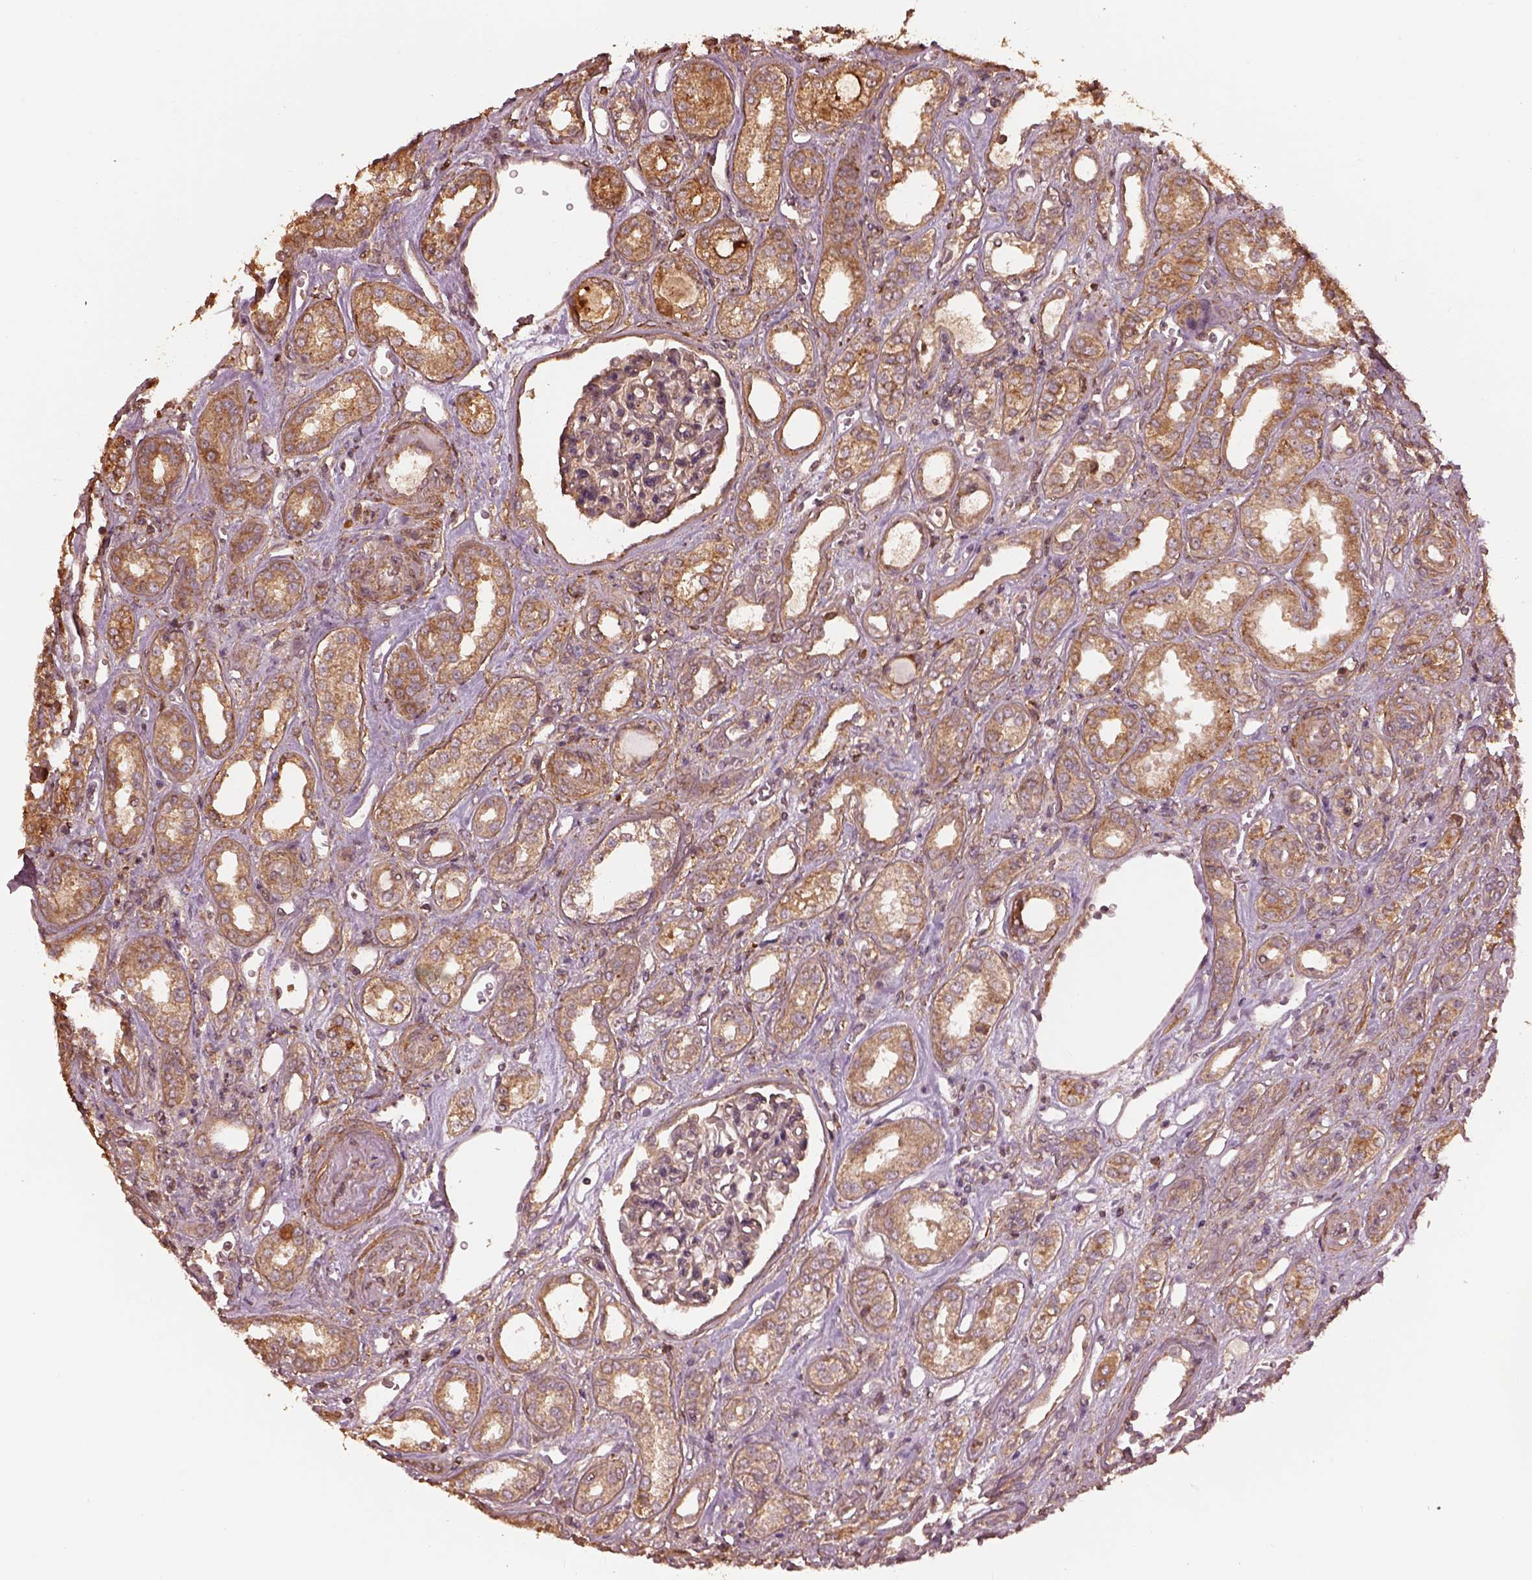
{"staining": {"intensity": "moderate", "quantity": "25%-75%", "location": "cytoplasmic/membranous"}, "tissue": "renal cancer", "cell_type": "Tumor cells", "image_type": "cancer", "snomed": [{"axis": "morphology", "description": "Adenocarcinoma, NOS"}, {"axis": "topography", "description": "Kidney"}], "caption": "IHC (DAB) staining of renal cancer displays moderate cytoplasmic/membranous protein expression in approximately 25%-75% of tumor cells.", "gene": "METTL4", "patient": {"sex": "male", "age": 63}}